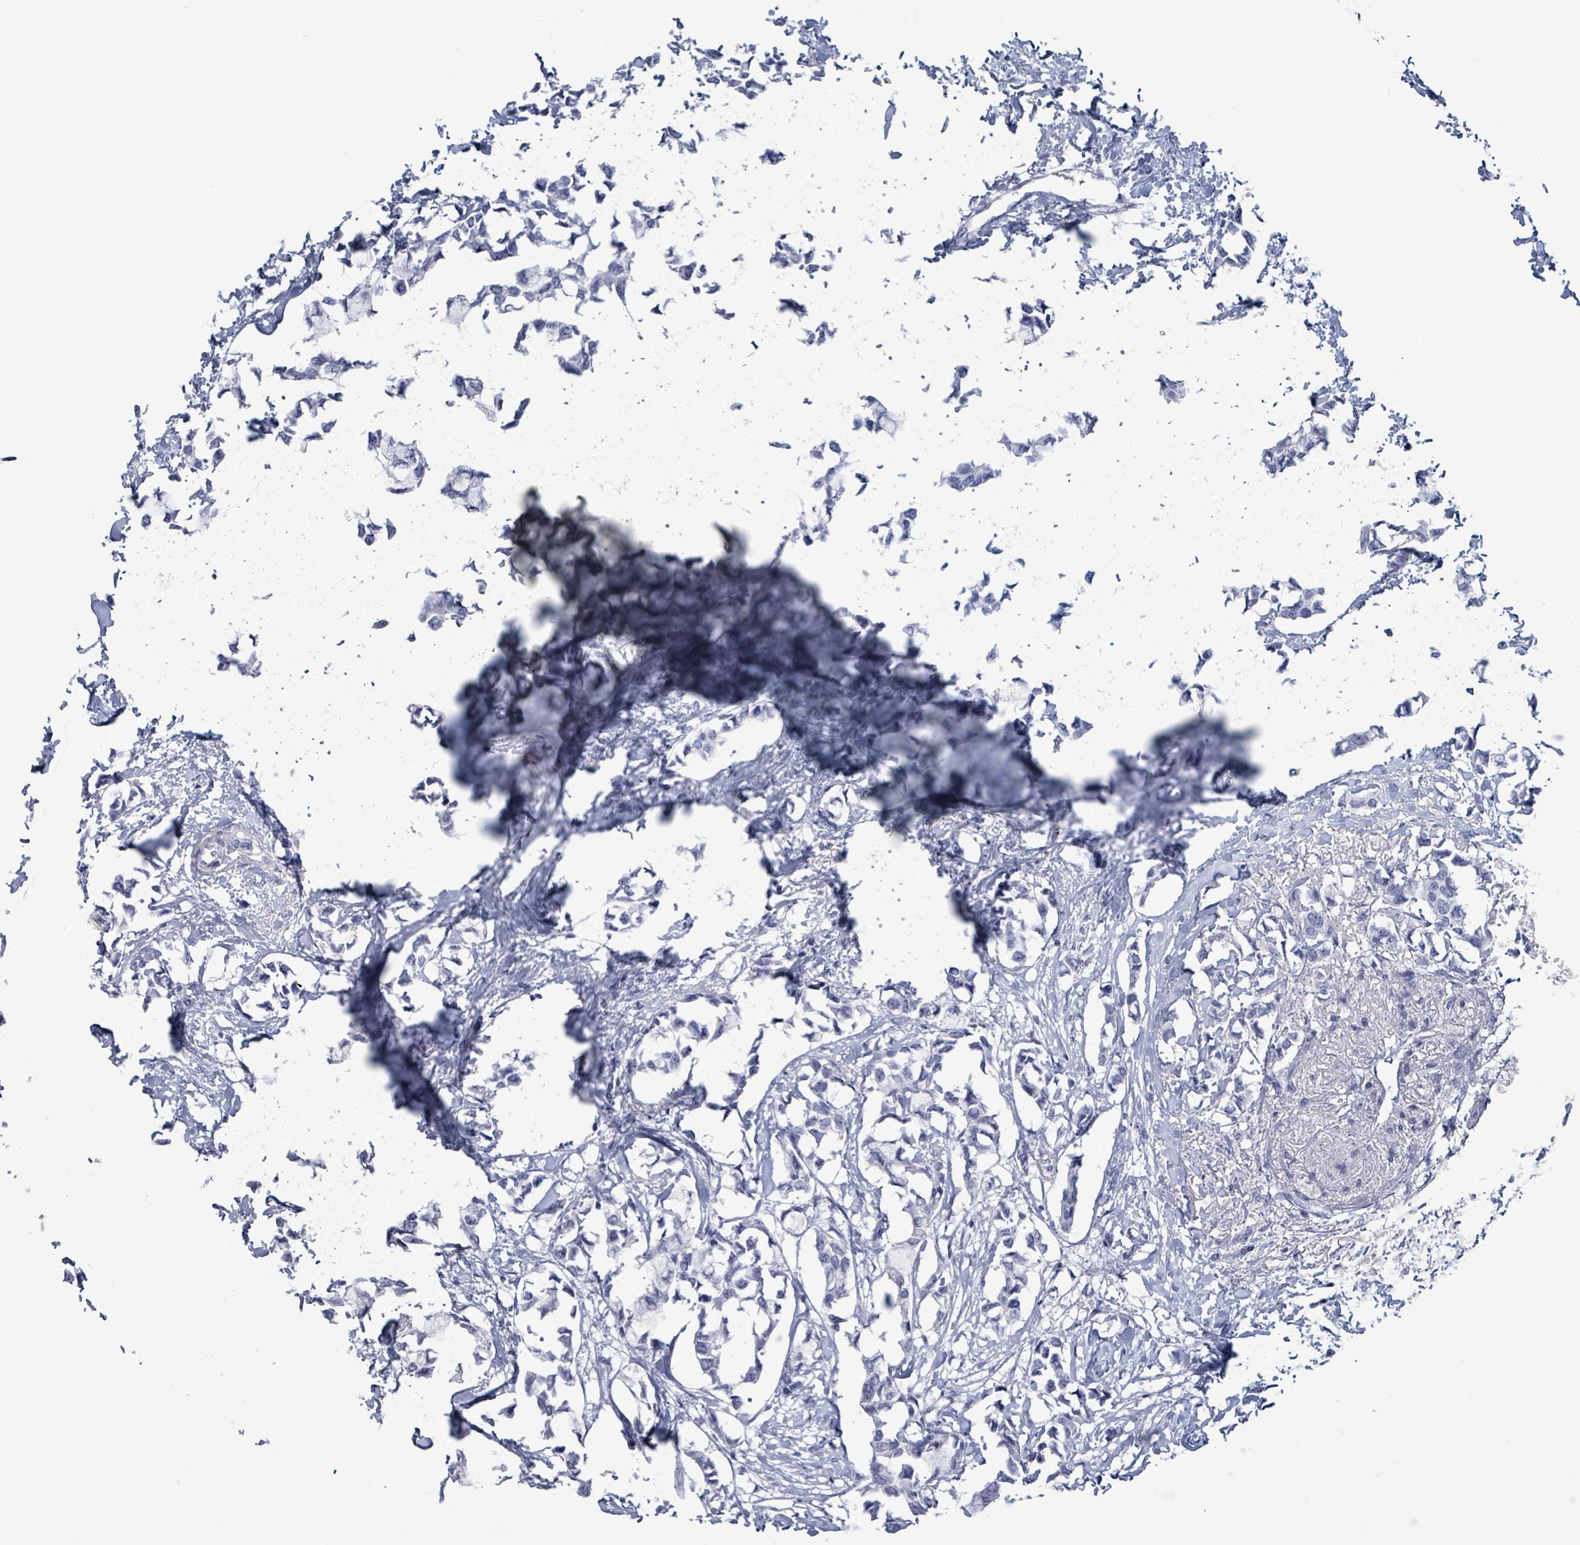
{"staining": {"intensity": "negative", "quantity": "none", "location": "none"}, "tissue": "breast cancer", "cell_type": "Tumor cells", "image_type": "cancer", "snomed": [{"axis": "morphology", "description": "Duct carcinoma"}, {"axis": "topography", "description": "Breast"}], "caption": "Intraductal carcinoma (breast) stained for a protein using immunohistochemistry displays no expression tumor cells.", "gene": "NKX2-1", "patient": {"sex": "female", "age": 73}}